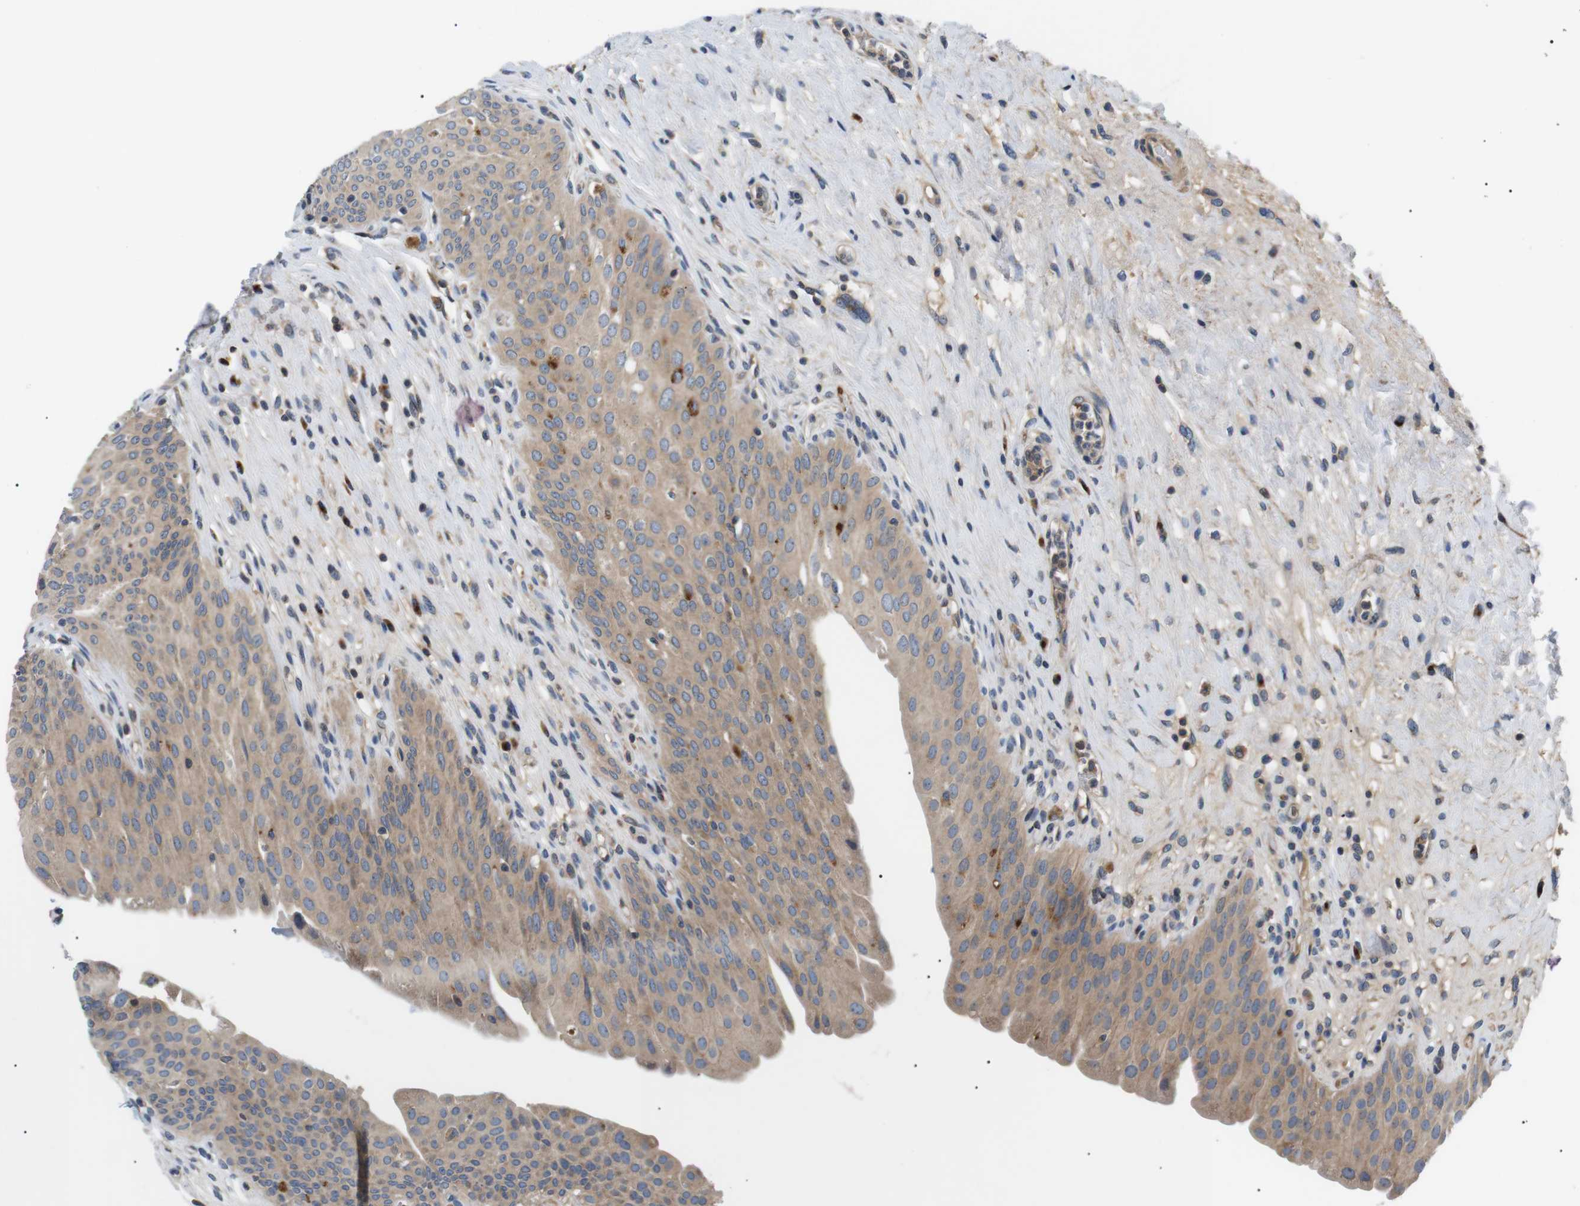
{"staining": {"intensity": "weak", "quantity": ">75%", "location": "cytoplasmic/membranous"}, "tissue": "urinary bladder", "cell_type": "Urothelial cells", "image_type": "normal", "snomed": [{"axis": "morphology", "description": "Normal tissue, NOS"}, {"axis": "topography", "description": "Urinary bladder"}], "caption": "The immunohistochemical stain labels weak cytoplasmic/membranous staining in urothelial cells of benign urinary bladder.", "gene": "DIPK1A", "patient": {"sex": "male", "age": 46}}